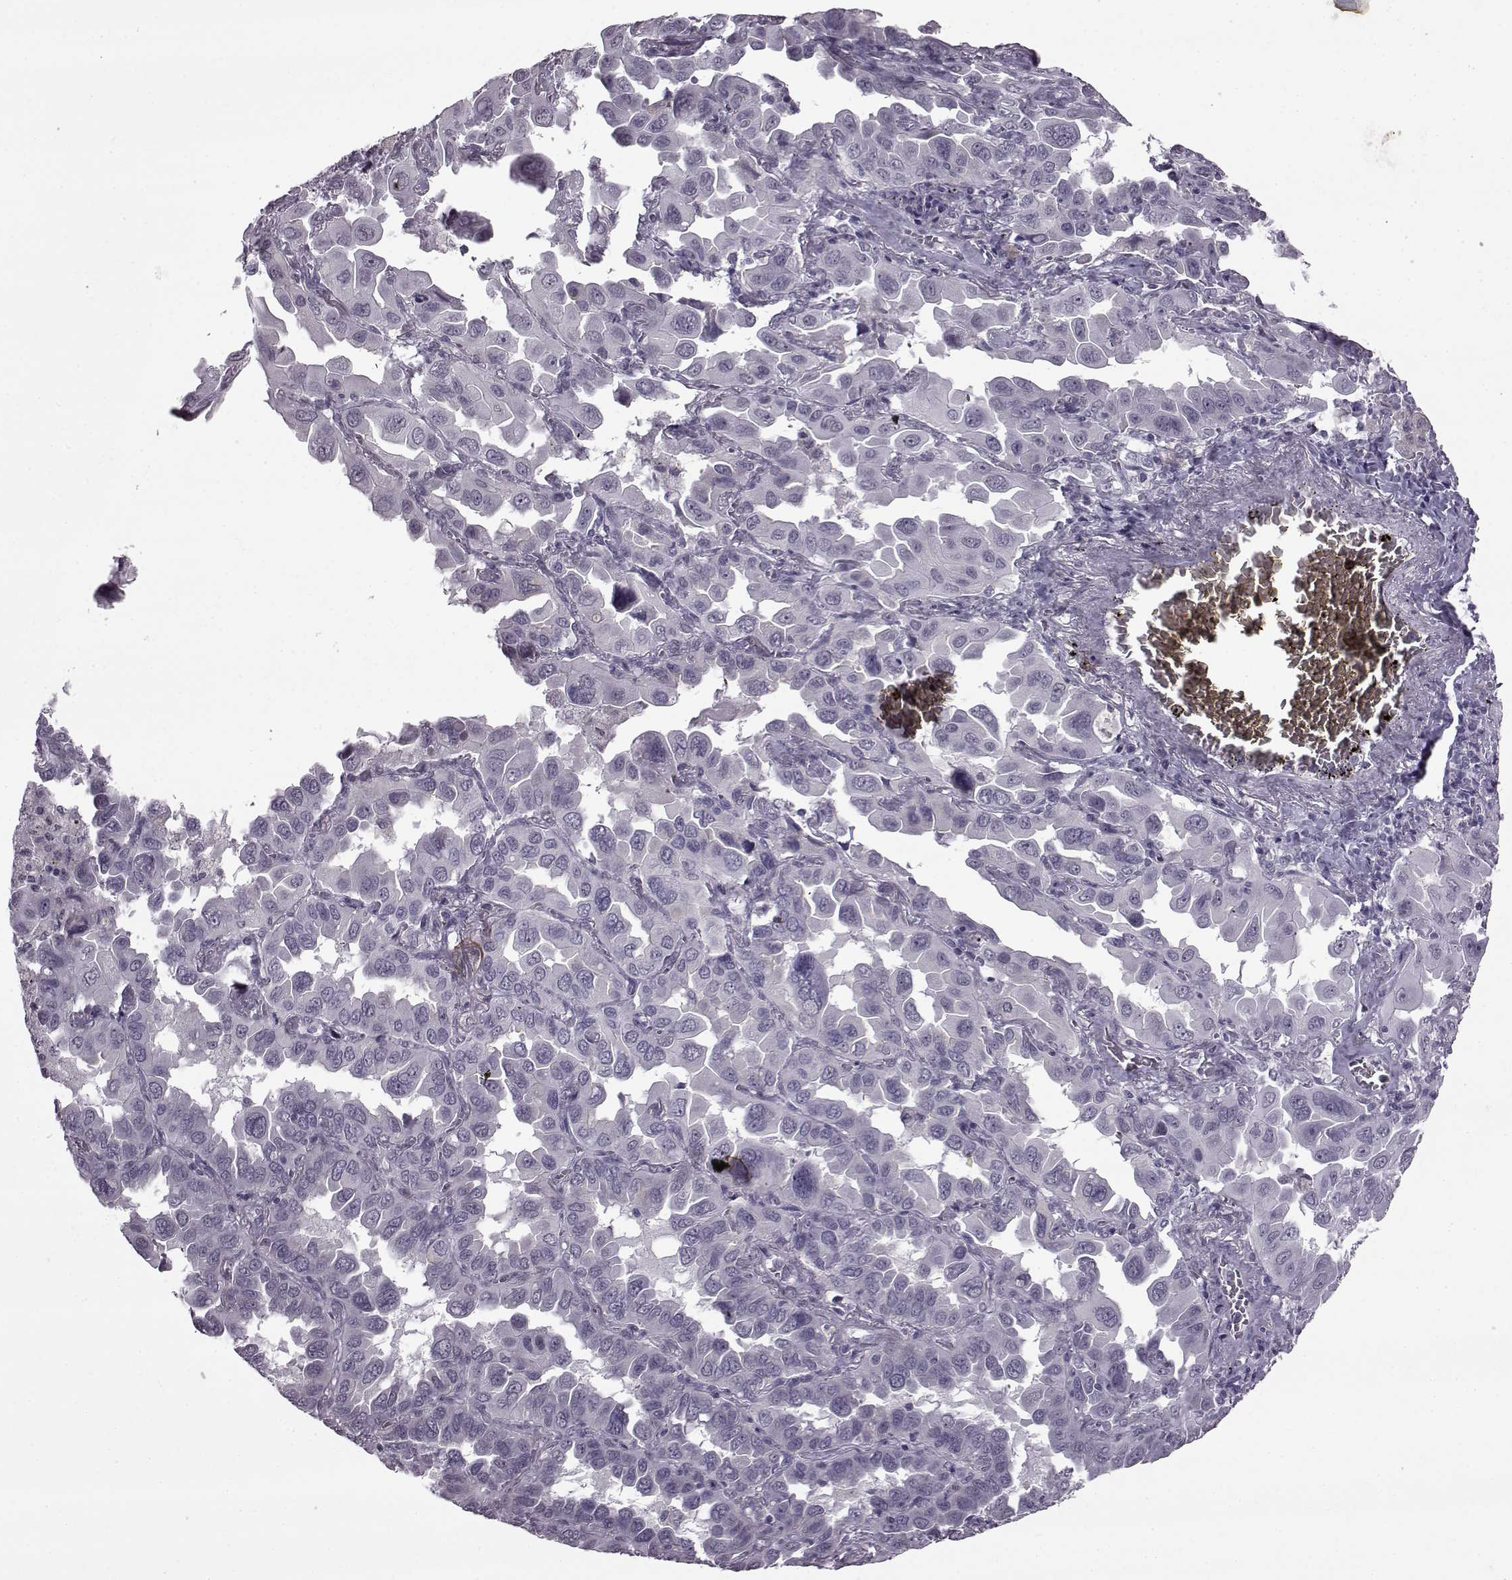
{"staining": {"intensity": "negative", "quantity": "none", "location": "none"}, "tissue": "lung cancer", "cell_type": "Tumor cells", "image_type": "cancer", "snomed": [{"axis": "morphology", "description": "Adenocarcinoma, NOS"}, {"axis": "topography", "description": "Lung"}], "caption": "A photomicrograph of human lung adenocarcinoma is negative for staining in tumor cells.", "gene": "SLC28A2", "patient": {"sex": "male", "age": 64}}